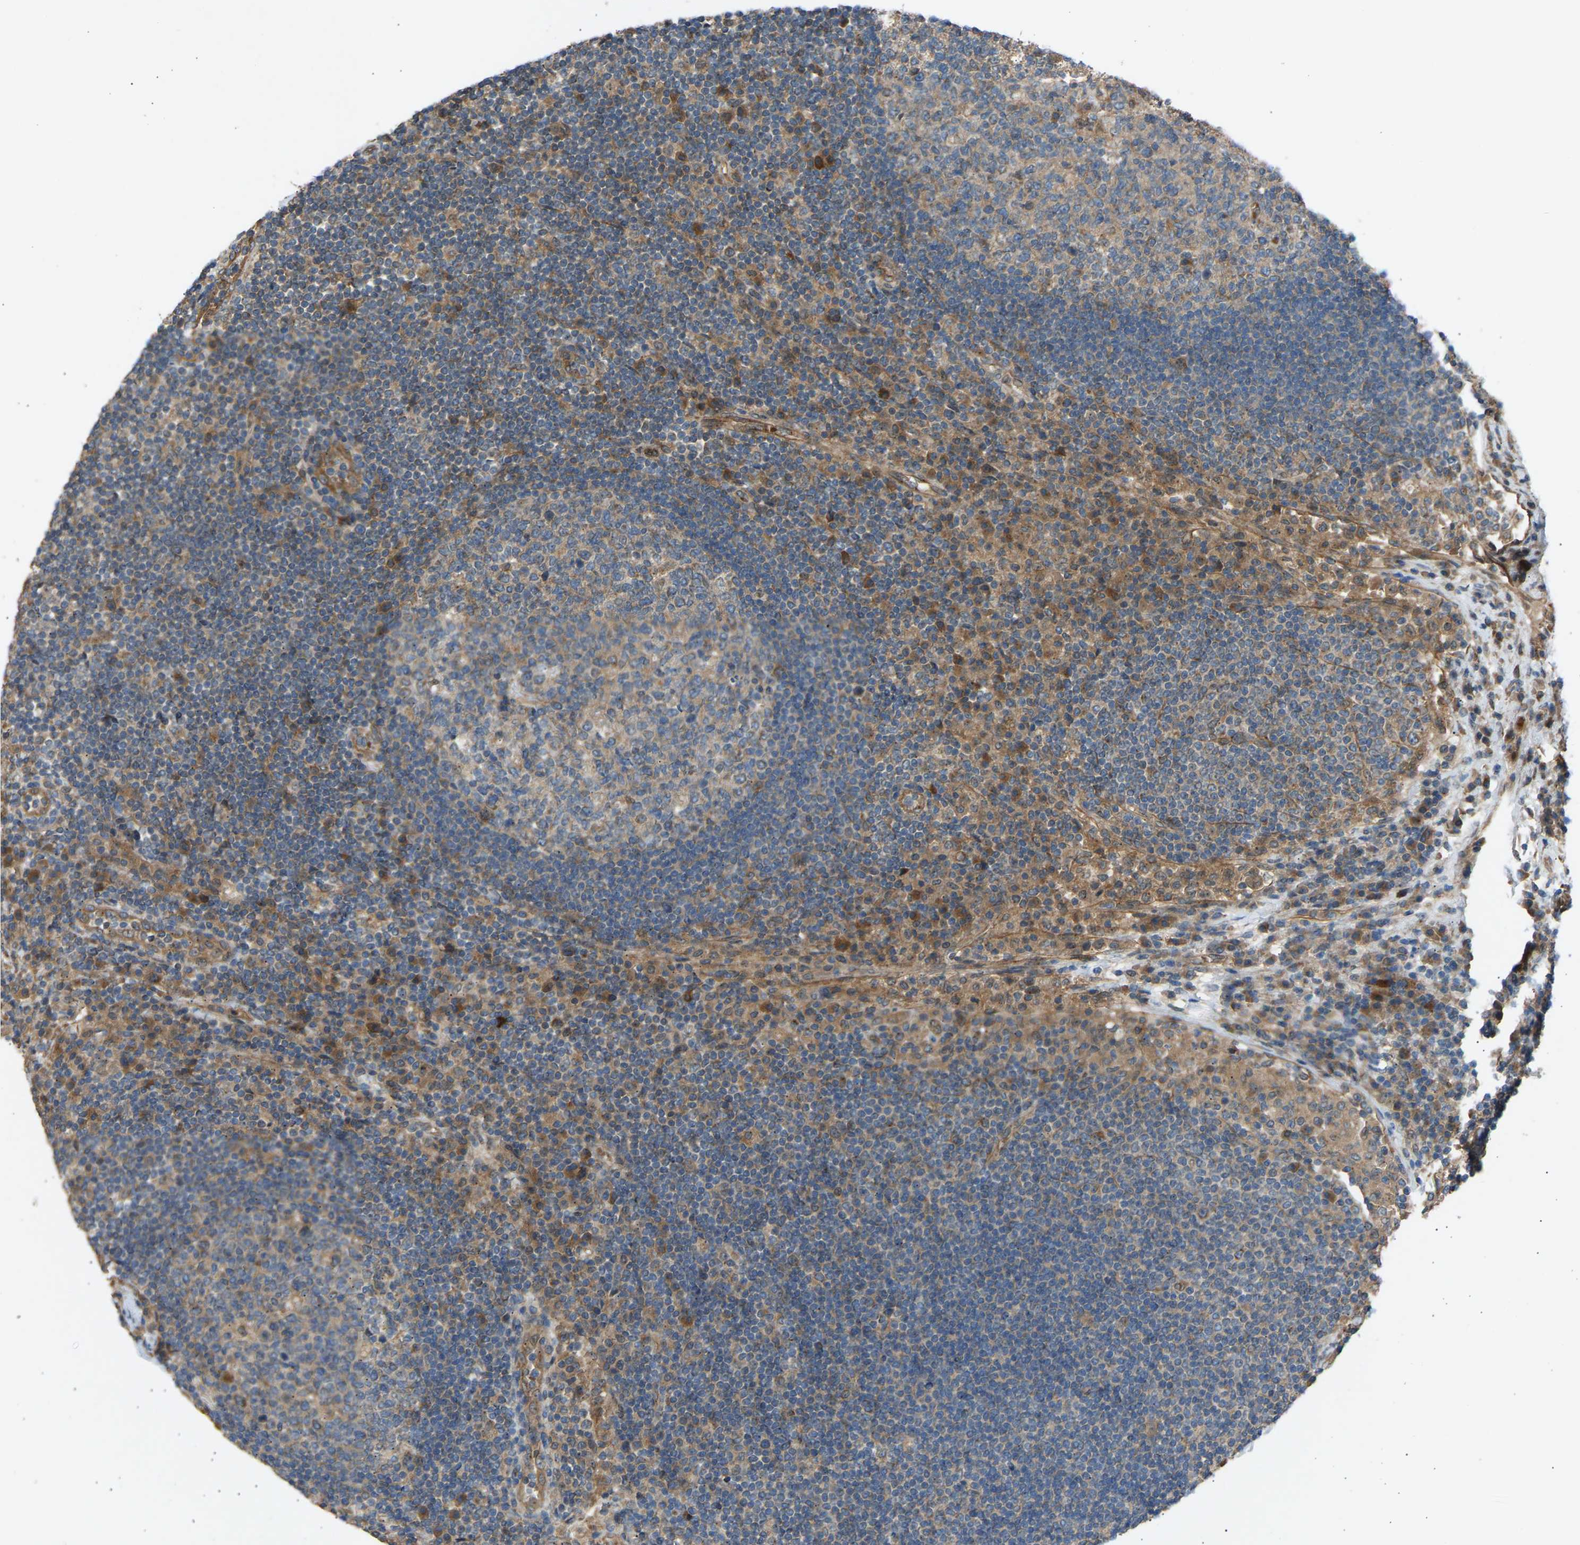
{"staining": {"intensity": "weak", "quantity": ">75%", "location": "cytoplasmic/membranous"}, "tissue": "lymph node", "cell_type": "Germinal center cells", "image_type": "normal", "snomed": [{"axis": "morphology", "description": "Normal tissue, NOS"}, {"axis": "topography", "description": "Lymph node"}], "caption": "Immunohistochemical staining of unremarkable human lymph node exhibits >75% levels of weak cytoplasmic/membranous protein positivity in about >75% of germinal center cells. Using DAB (brown) and hematoxylin (blue) stains, captured at high magnification using brightfield microscopy.", "gene": "GAS2L1", "patient": {"sex": "female", "age": 53}}